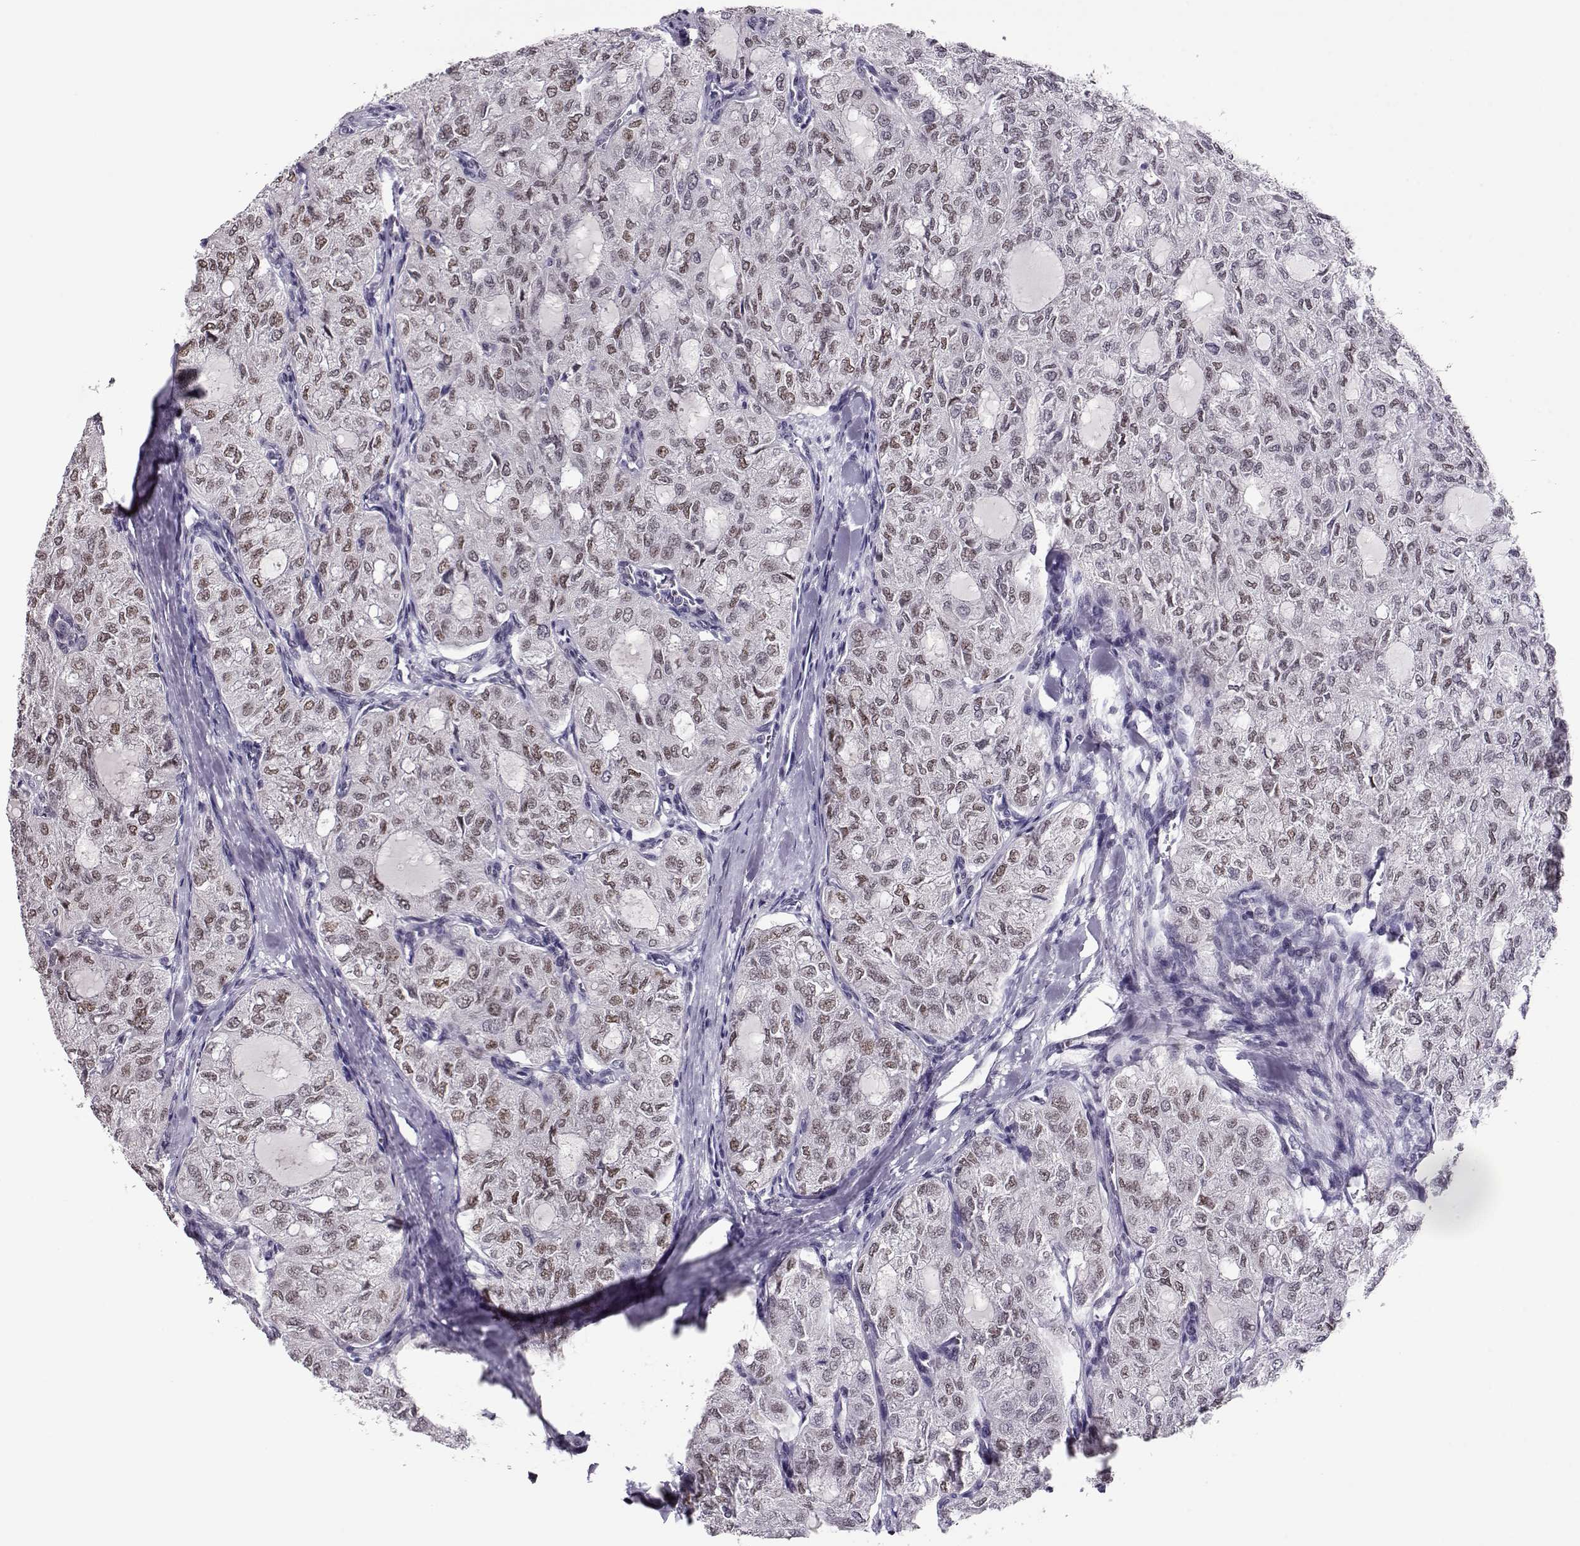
{"staining": {"intensity": "weak", "quantity": ">75%", "location": "nuclear"}, "tissue": "thyroid cancer", "cell_type": "Tumor cells", "image_type": "cancer", "snomed": [{"axis": "morphology", "description": "Follicular adenoma carcinoma, NOS"}, {"axis": "topography", "description": "Thyroid gland"}], "caption": "IHC (DAB) staining of follicular adenoma carcinoma (thyroid) demonstrates weak nuclear protein staining in about >75% of tumor cells.", "gene": "POLI", "patient": {"sex": "male", "age": 75}}